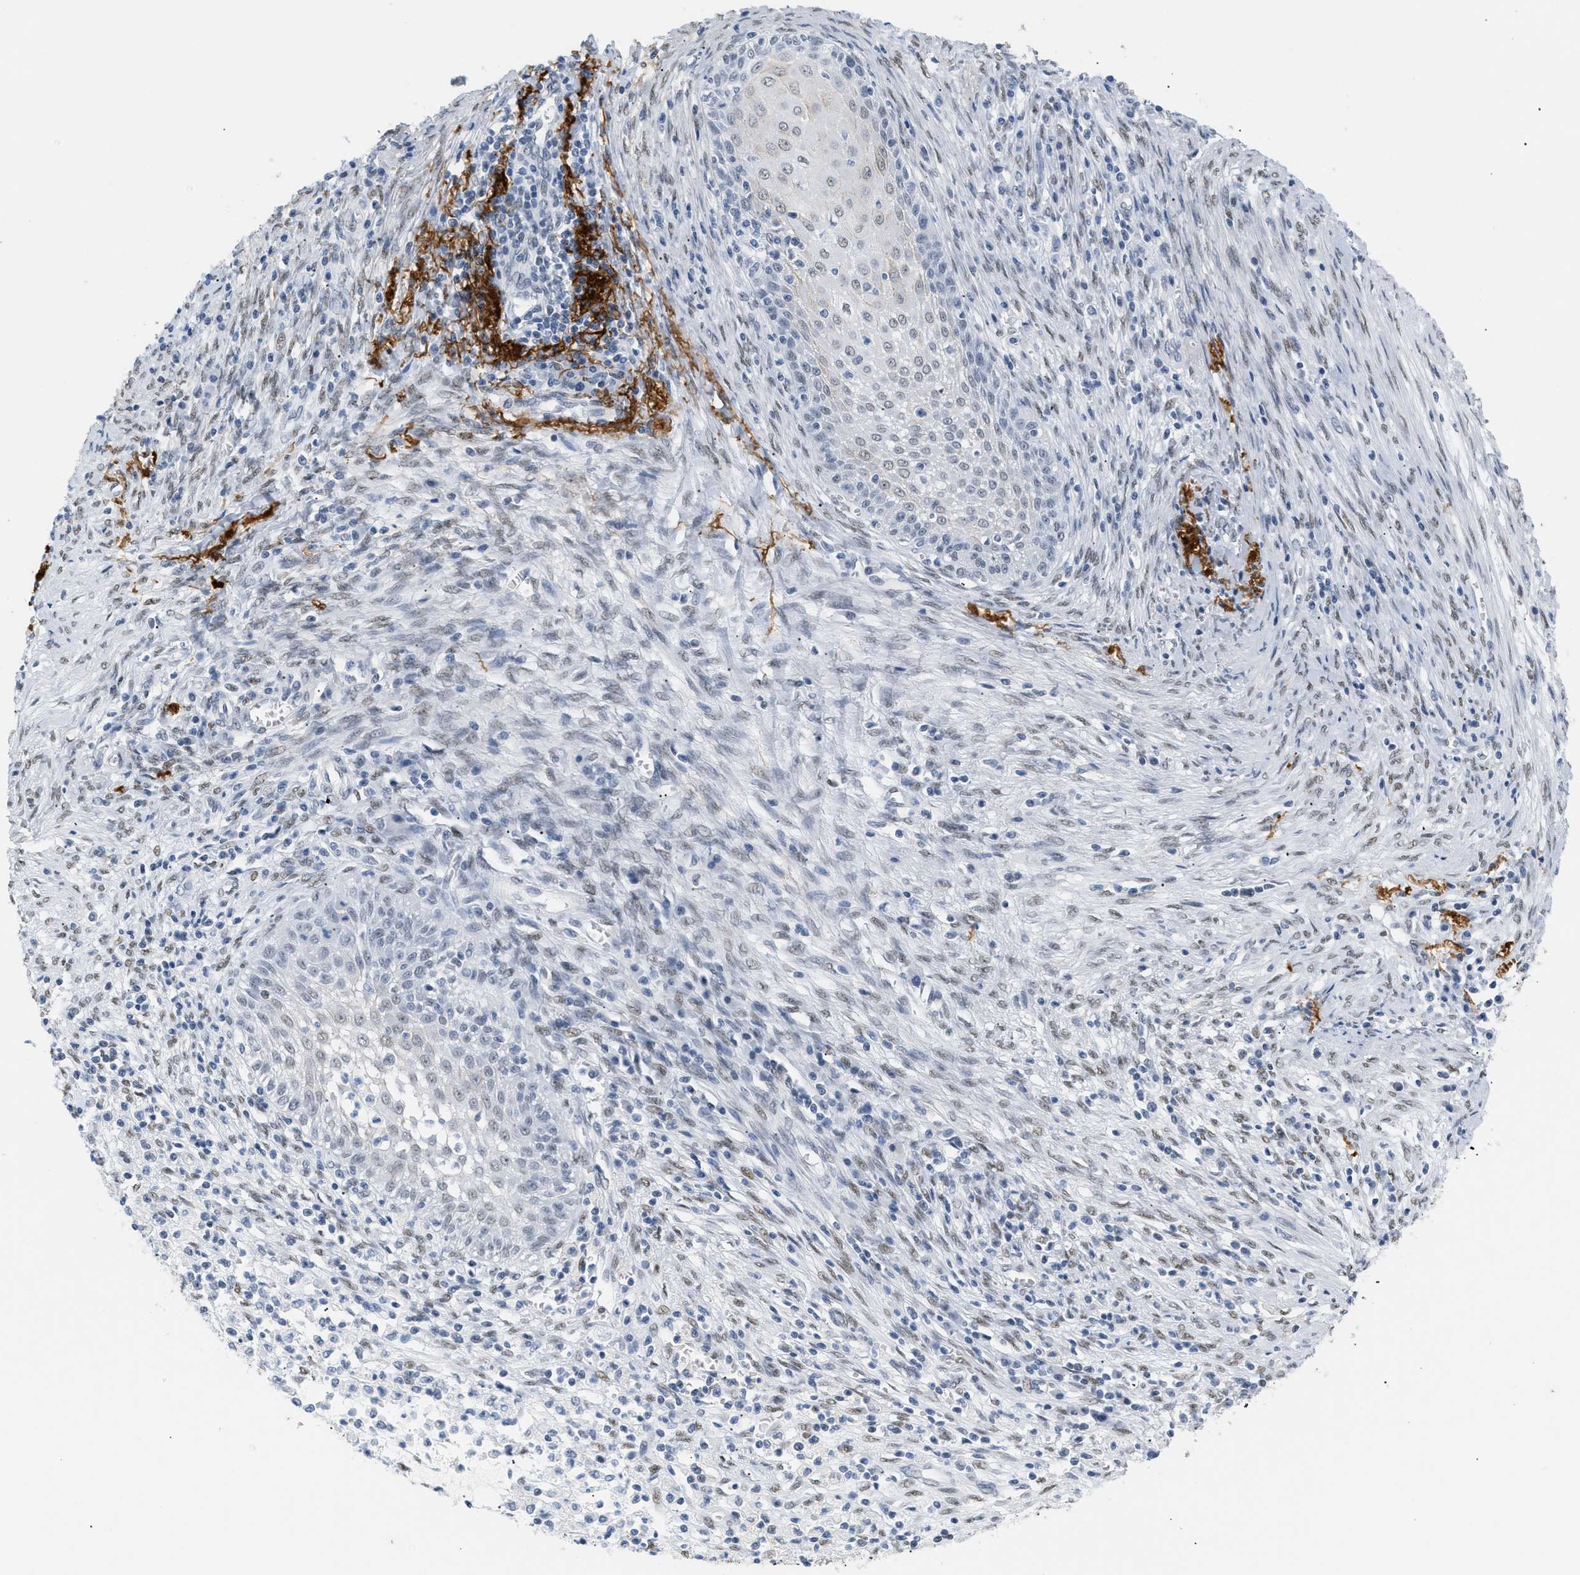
{"staining": {"intensity": "negative", "quantity": "none", "location": "none"}, "tissue": "cervical cancer", "cell_type": "Tumor cells", "image_type": "cancer", "snomed": [{"axis": "morphology", "description": "Adenocarcinoma, NOS"}, {"axis": "topography", "description": "Cervix"}], "caption": "Immunohistochemical staining of adenocarcinoma (cervical) demonstrates no significant positivity in tumor cells. (Brightfield microscopy of DAB (3,3'-diaminobenzidine) immunohistochemistry at high magnification).", "gene": "ELN", "patient": {"sex": "female", "age": 44}}